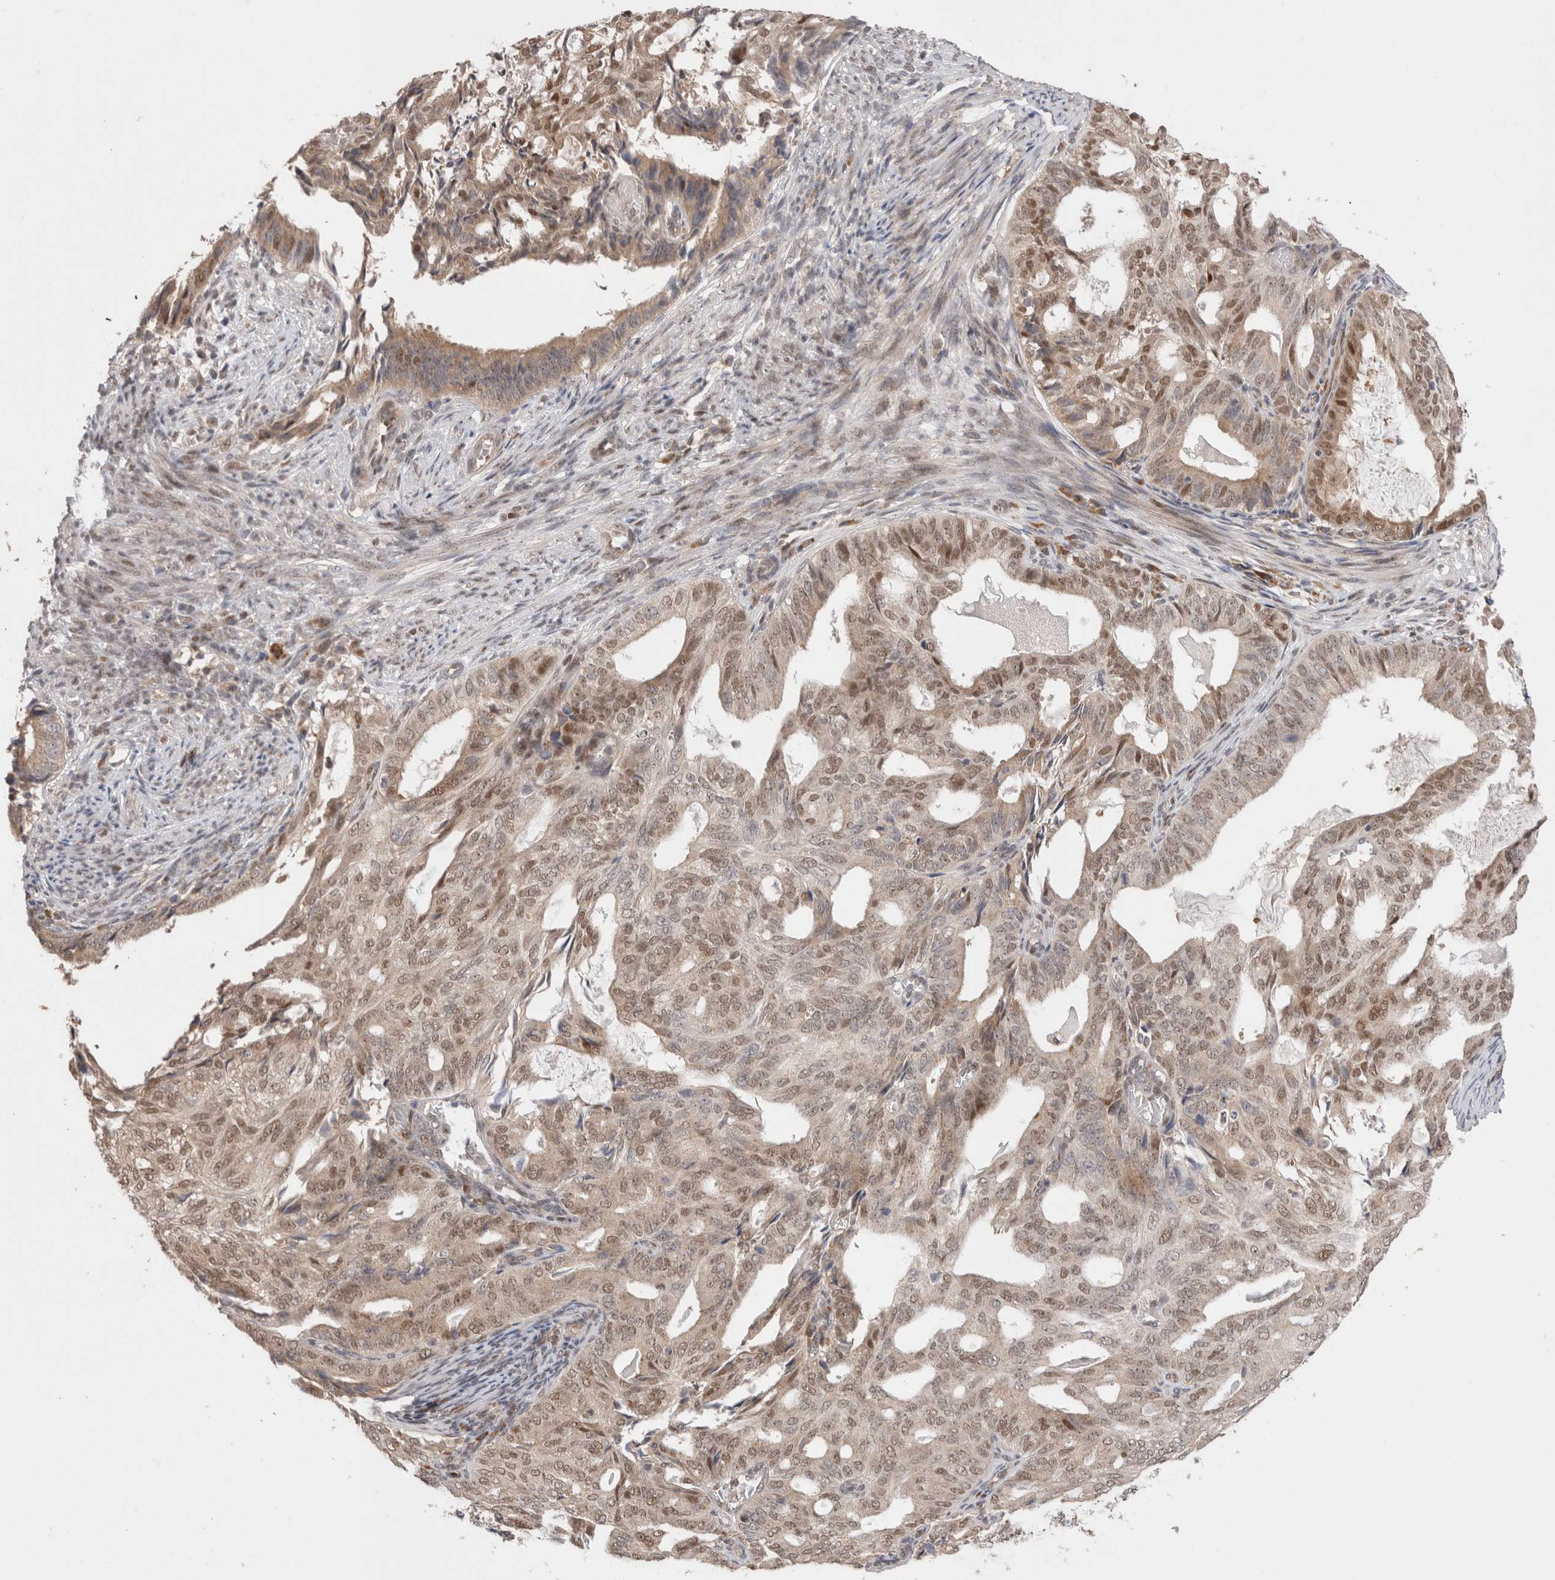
{"staining": {"intensity": "moderate", "quantity": ">75%", "location": "nuclear"}, "tissue": "endometrial cancer", "cell_type": "Tumor cells", "image_type": "cancer", "snomed": [{"axis": "morphology", "description": "Adenocarcinoma, NOS"}, {"axis": "topography", "description": "Endometrium"}], "caption": "Brown immunohistochemical staining in endometrial cancer demonstrates moderate nuclear expression in approximately >75% of tumor cells. (DAB (3,3'-diaminobenzidine) = brown stain, brightfield microscopy at high magnification).", "gene": "SLC29A1", "patient": {"sex": "female", "age": 58}}